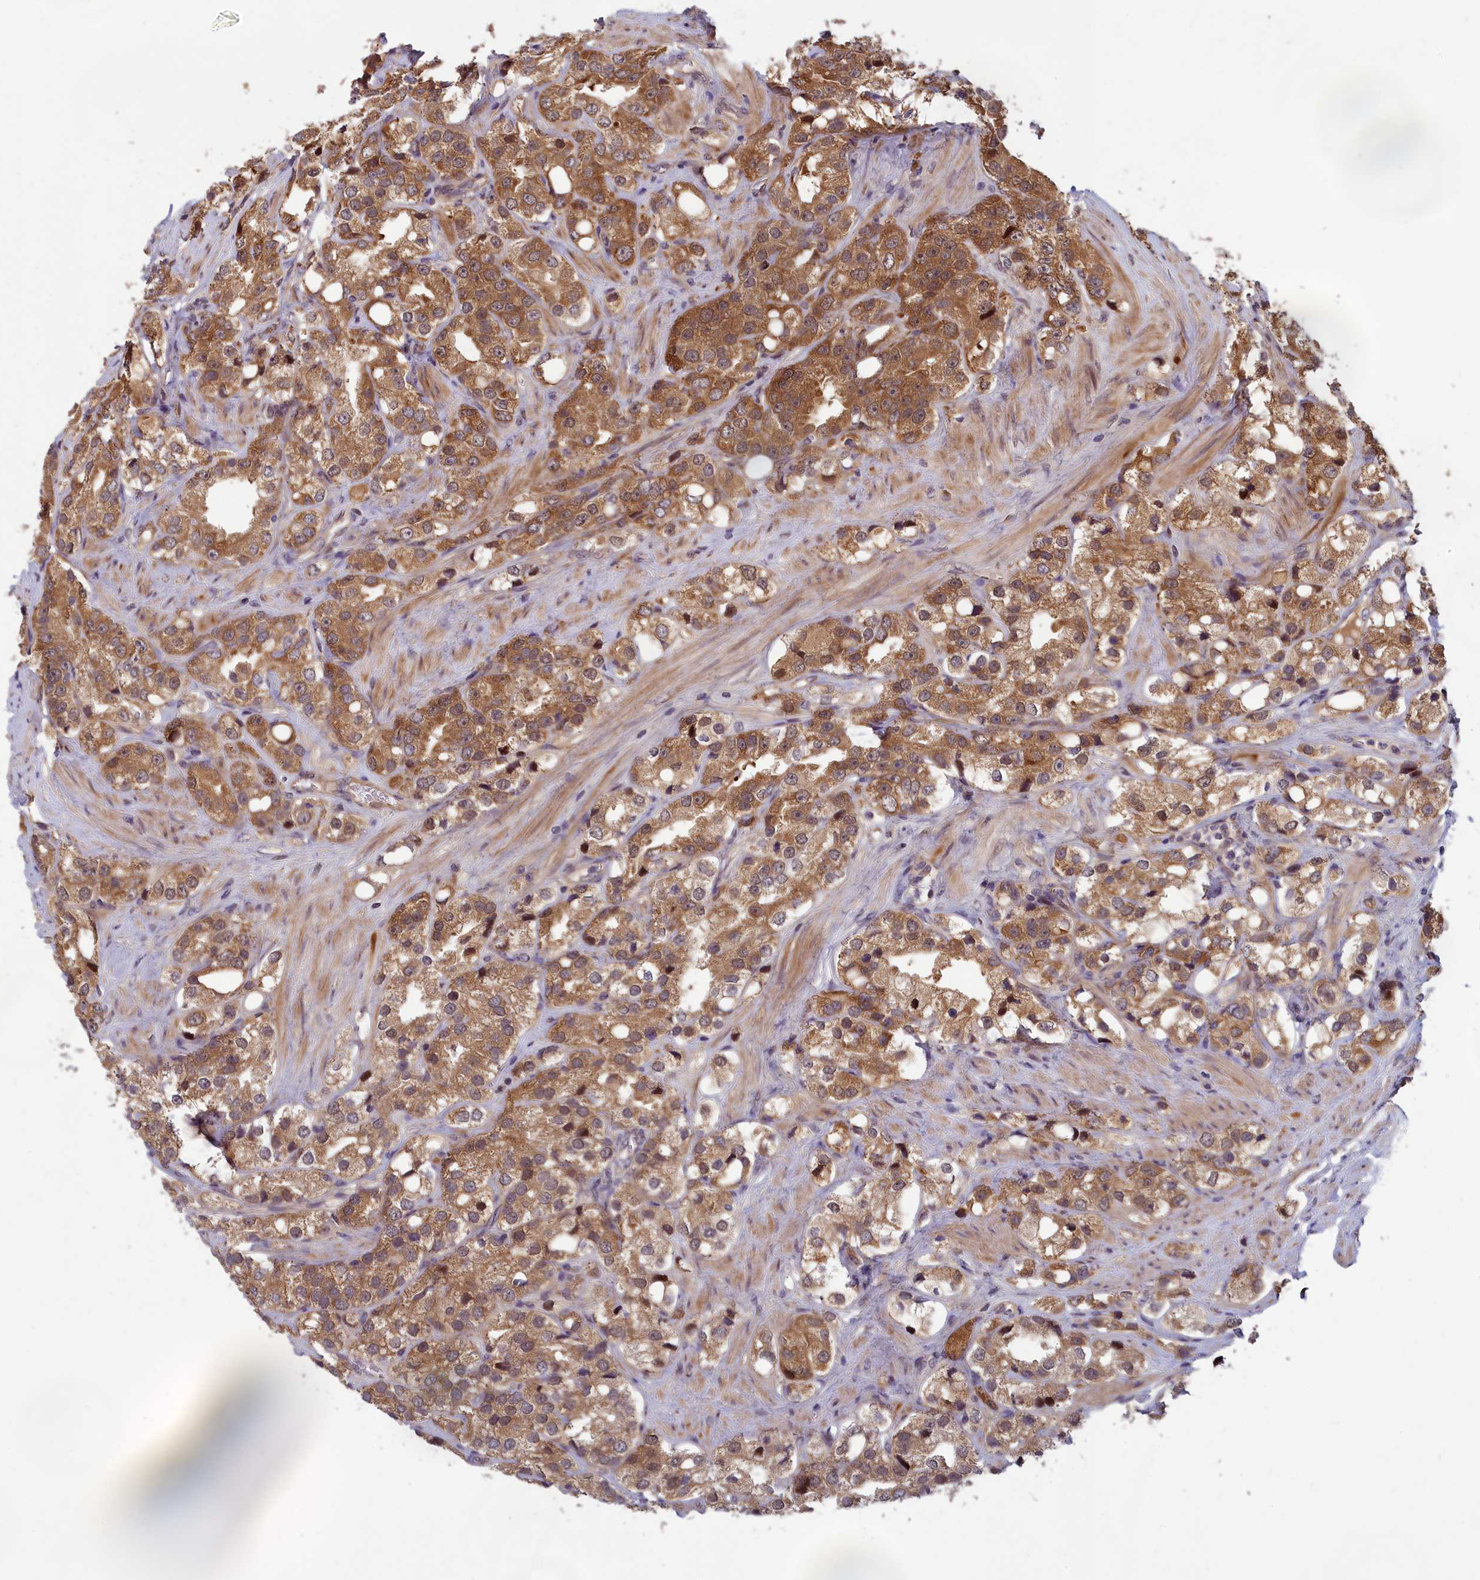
{"staining": {"intensity": "moderate", "quantity": ">75%", "location": "cytoplasmic/membranous"}, "tissue": "prostate cancer", "cell_type": "Tumor cells", "image_type": "cancer", "snomed": [{"axis": "morphology", "description": "Adenocarcinoma, NOS"}, {"axis": "topography", "description": "Prostate"}], "caption": "Tumor cells demonstrate medium levels of moderate cytoplasmic/membranous expression in about >75% of cells in prostate cancer (adenocarcinoma).", "gene": "CCDC15", "patient": {"sex": "male", "age": 79}}